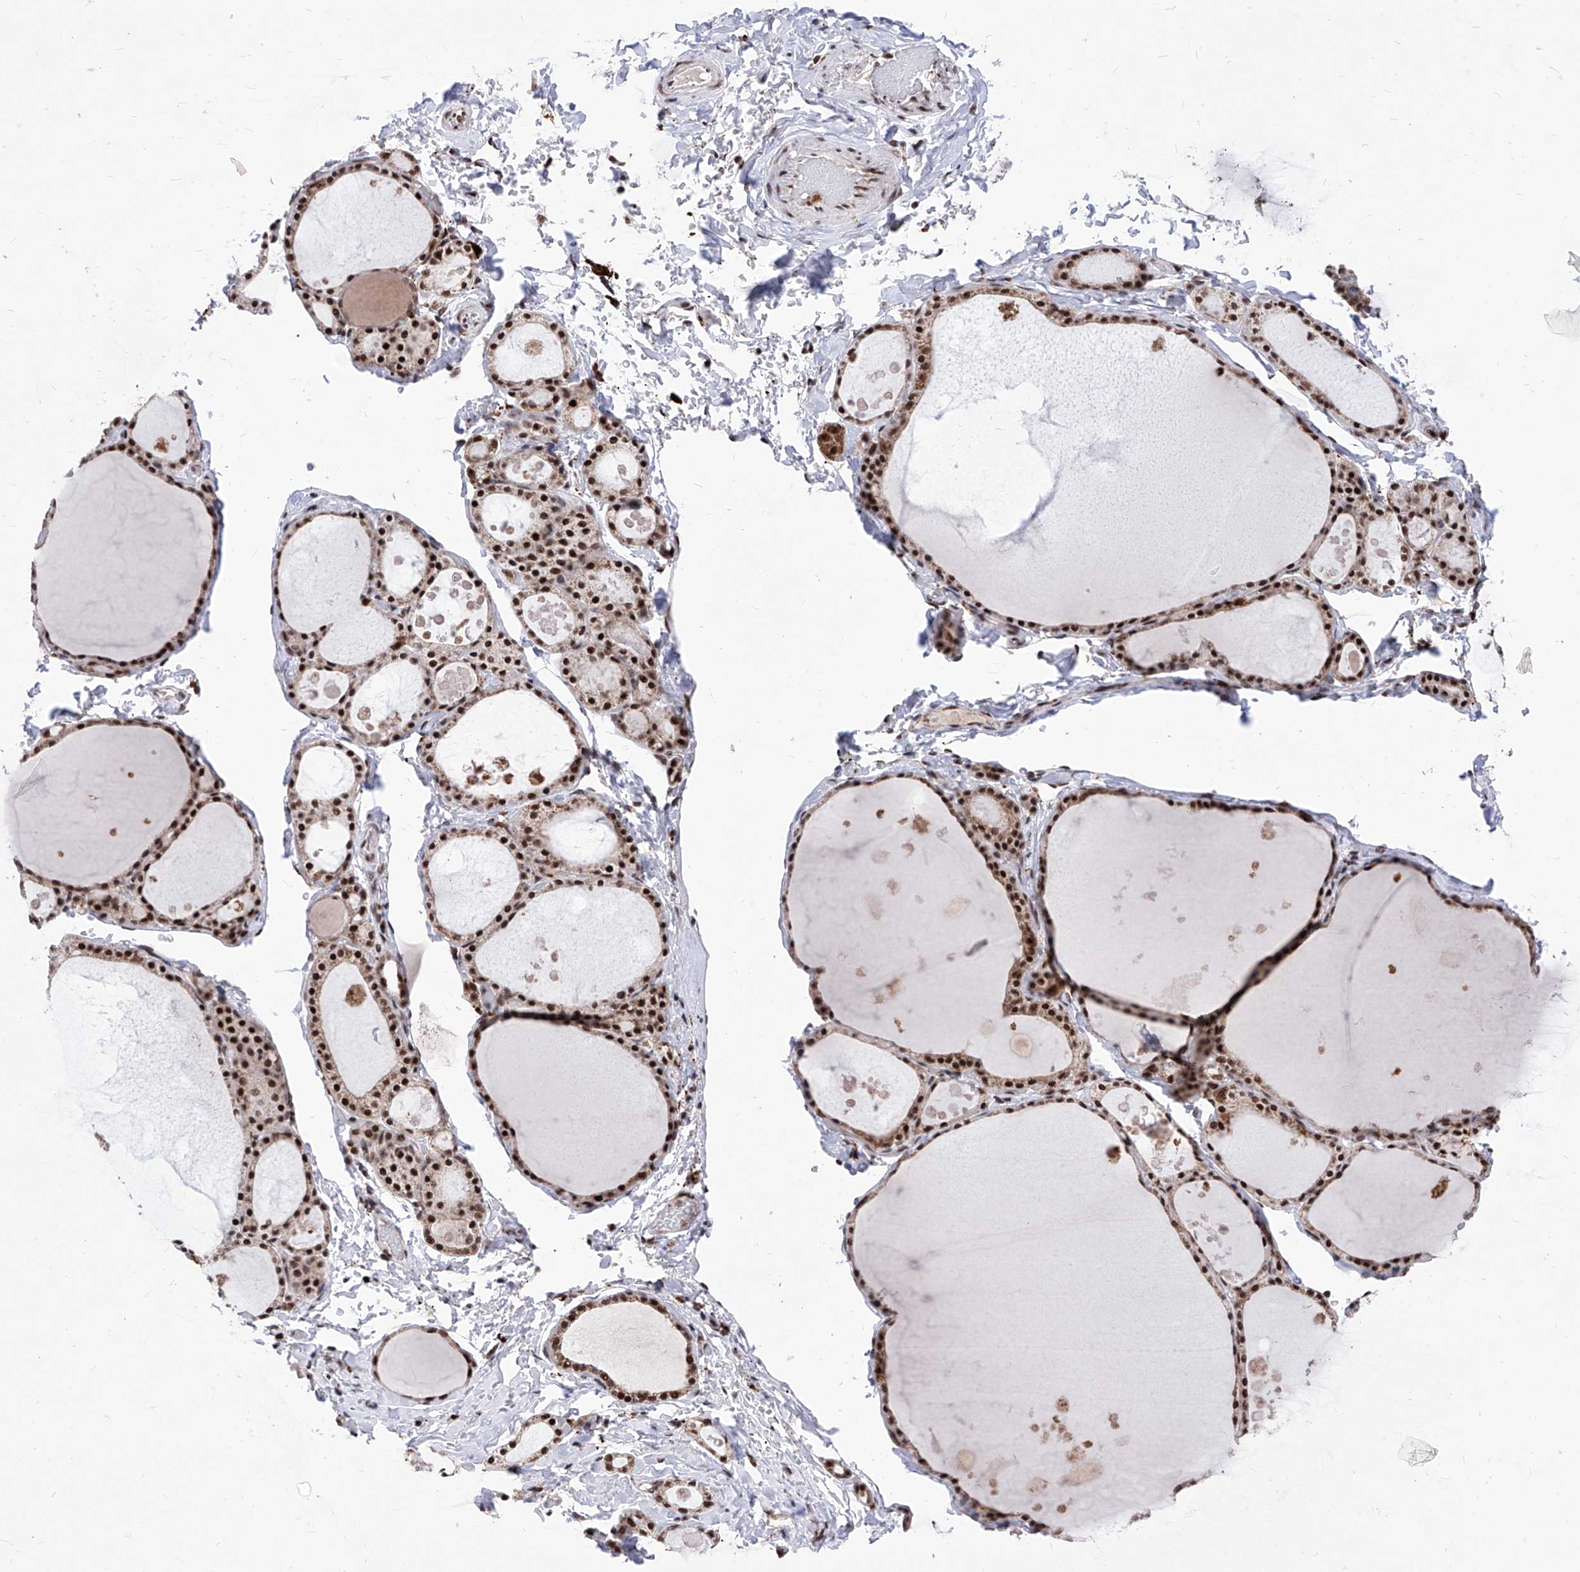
{"staining": {"intensity": "strong", "quantity": ">75%", "location": "cytoplasmic/membranous,nuclear"}, "tissue": "thyroid gland", "cell_type": "Glandular cells", "image_type": "normal", "snomed": [{"axis": "morphology", "description": "Normal tissue, NOS"}, {"axis": "topography", "description": "Thyroid gland"}], "caption": "Immunohistochemistry (IHC) histopathology image of unremarkable thyroid gland: thyroid gland stained using immunohistochemistry reveals high levels of strong protein expression localized specifically in the cytoplasmic/membranous,nuclear of glandular cells, appearing as a cytoplasmic/membranous,nuclear brown color.", "gene": "PHF5A", "patient": {"sex": "male", "age": 56}}